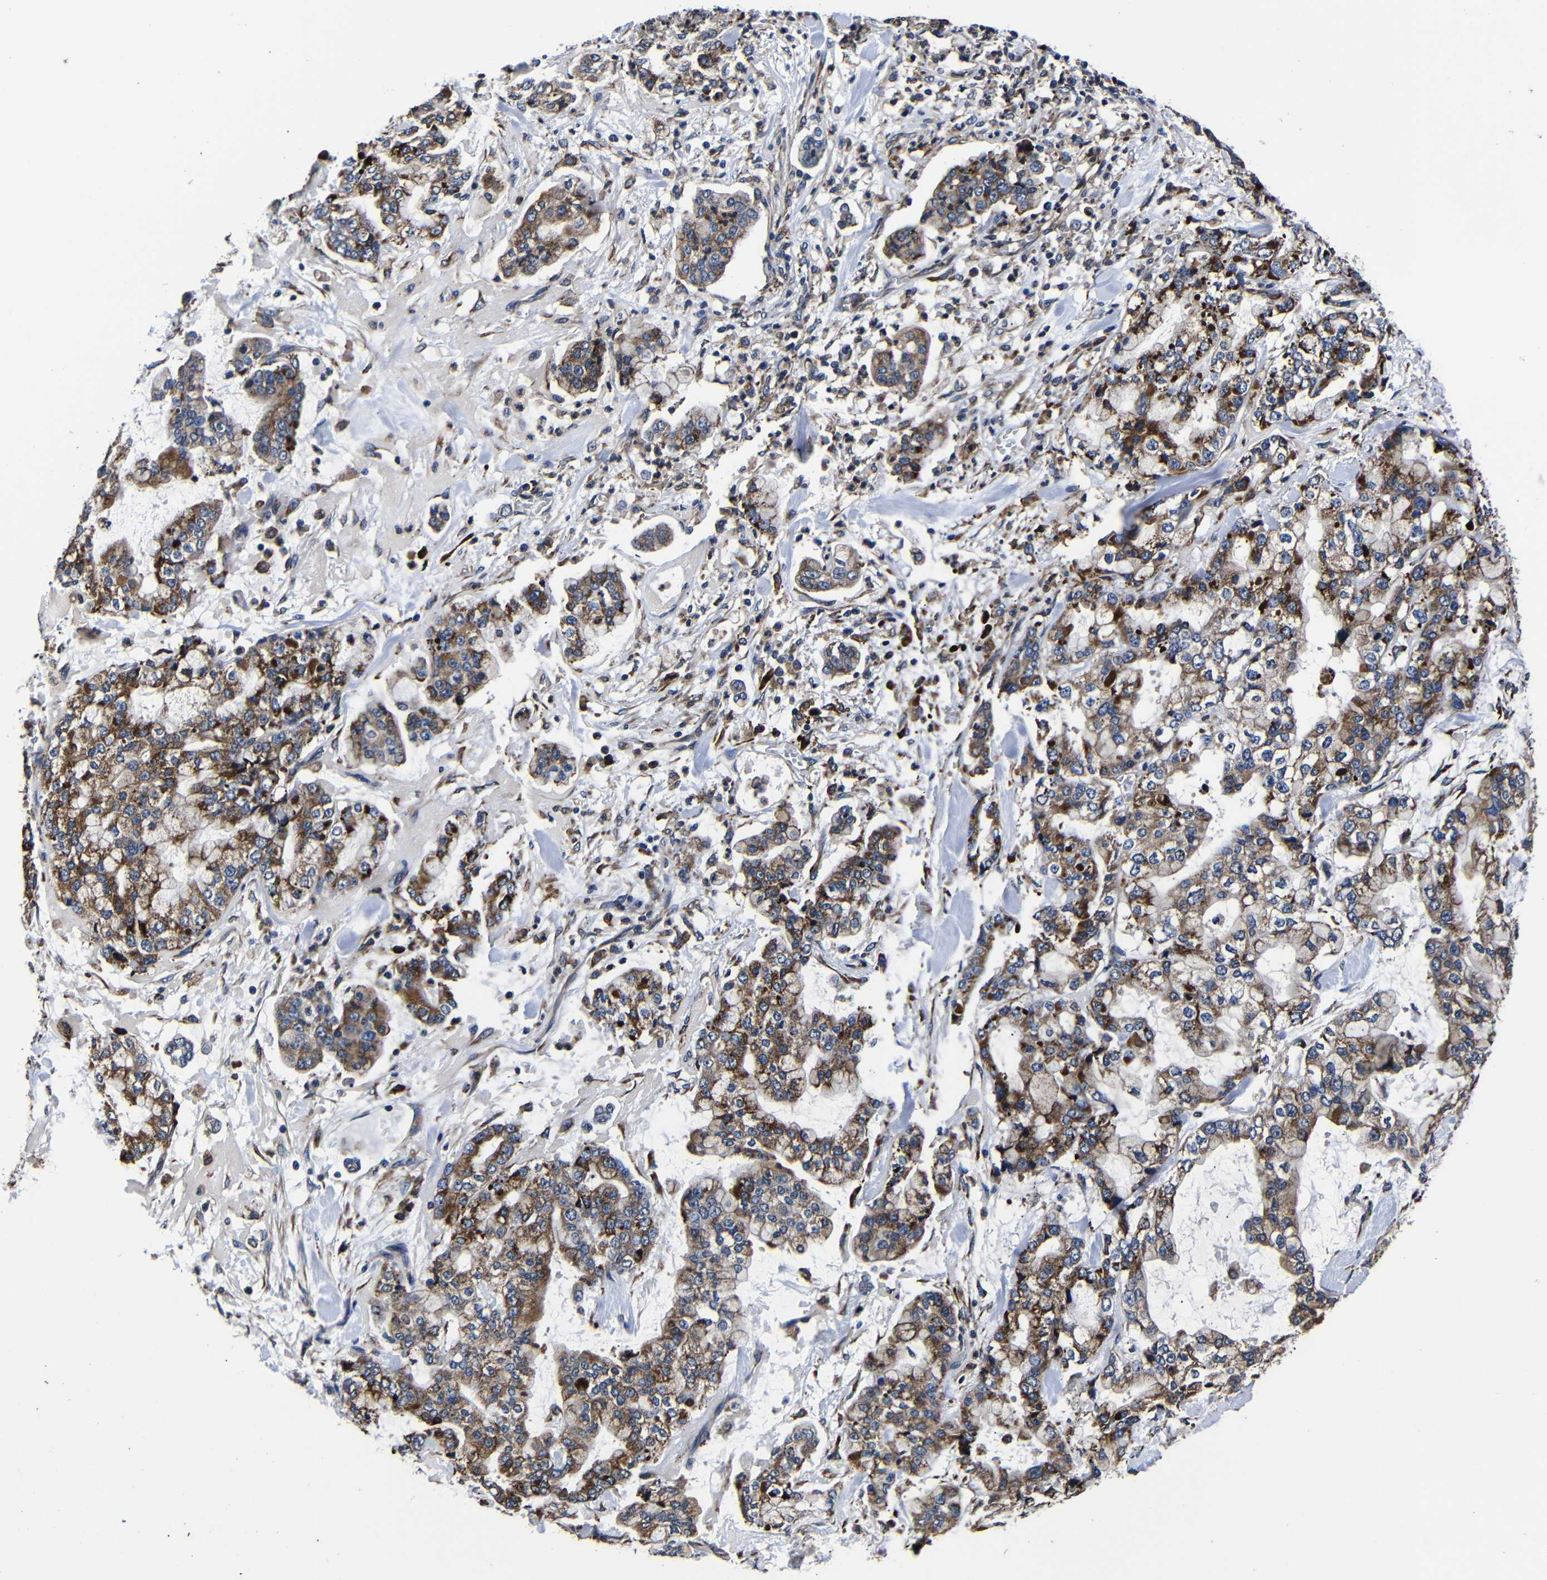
{"staining": {"intensity": "moderate", "quantity": ">75%", "location": "cytoplasmic/membranous"}, "tissue": "stomach cancer", "cell_type": "Tumor cells", "image_type": "cancer", "snomed": [{"axis": "morphology", "description": "Normal tissue, NOS"}, {"axis": "morphology", "description": "Adenocarcinoma, NOS"}, {"axis": "topography", "description": "Stomach, upper"}, {"axis": "topography", "description": "Stomach"}], "caption": "Stomach adenocarcinoma tissue demonstrates moderate cytoplasmic/membranous staining in about >75% of tumor cells, visualized by immunohistochemistry. Nuclei are stained in blue.", "gene": "SCN9A", "patient": {"sex": "male", "age": 76}}